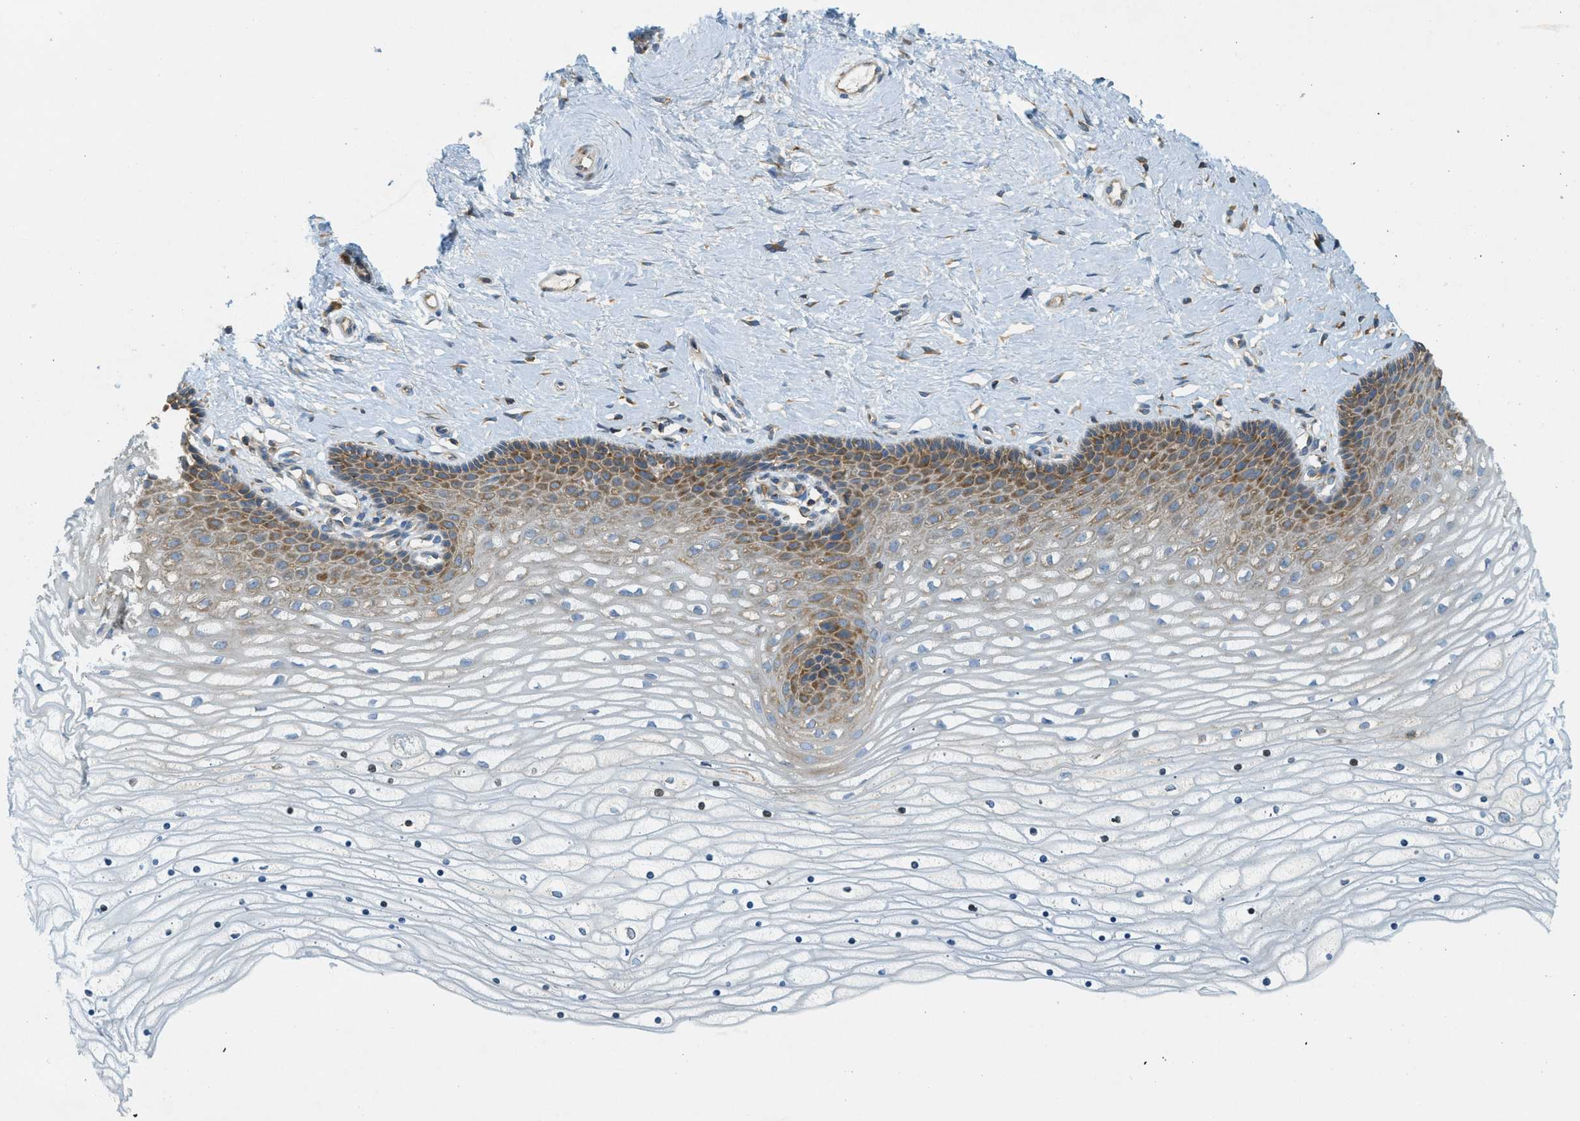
{"staining": {"intensity": "moderate", "quantity": ">75%", "location": "cytoplasmic/membranous"}, "tissue": "cervix", "cell_type": "Glandular cells", "image_type": "normal", "snomed": [{"axis": "morphology", "description": "Normal tissue, NOS"}, {"axis": "topography", "description": "Cervix"}], "caption": "Cervix stained with DAB IHC demonstrates medium levels of moderate cytoplasmic/membranous expression in about >75% of glandular cells. Immunohistochemistry (ihc) stains the protein of interest in brown and the nuclei are stained blue.", "gene": "ABCF1", "patient": {"sex": "female", "age": 39}}